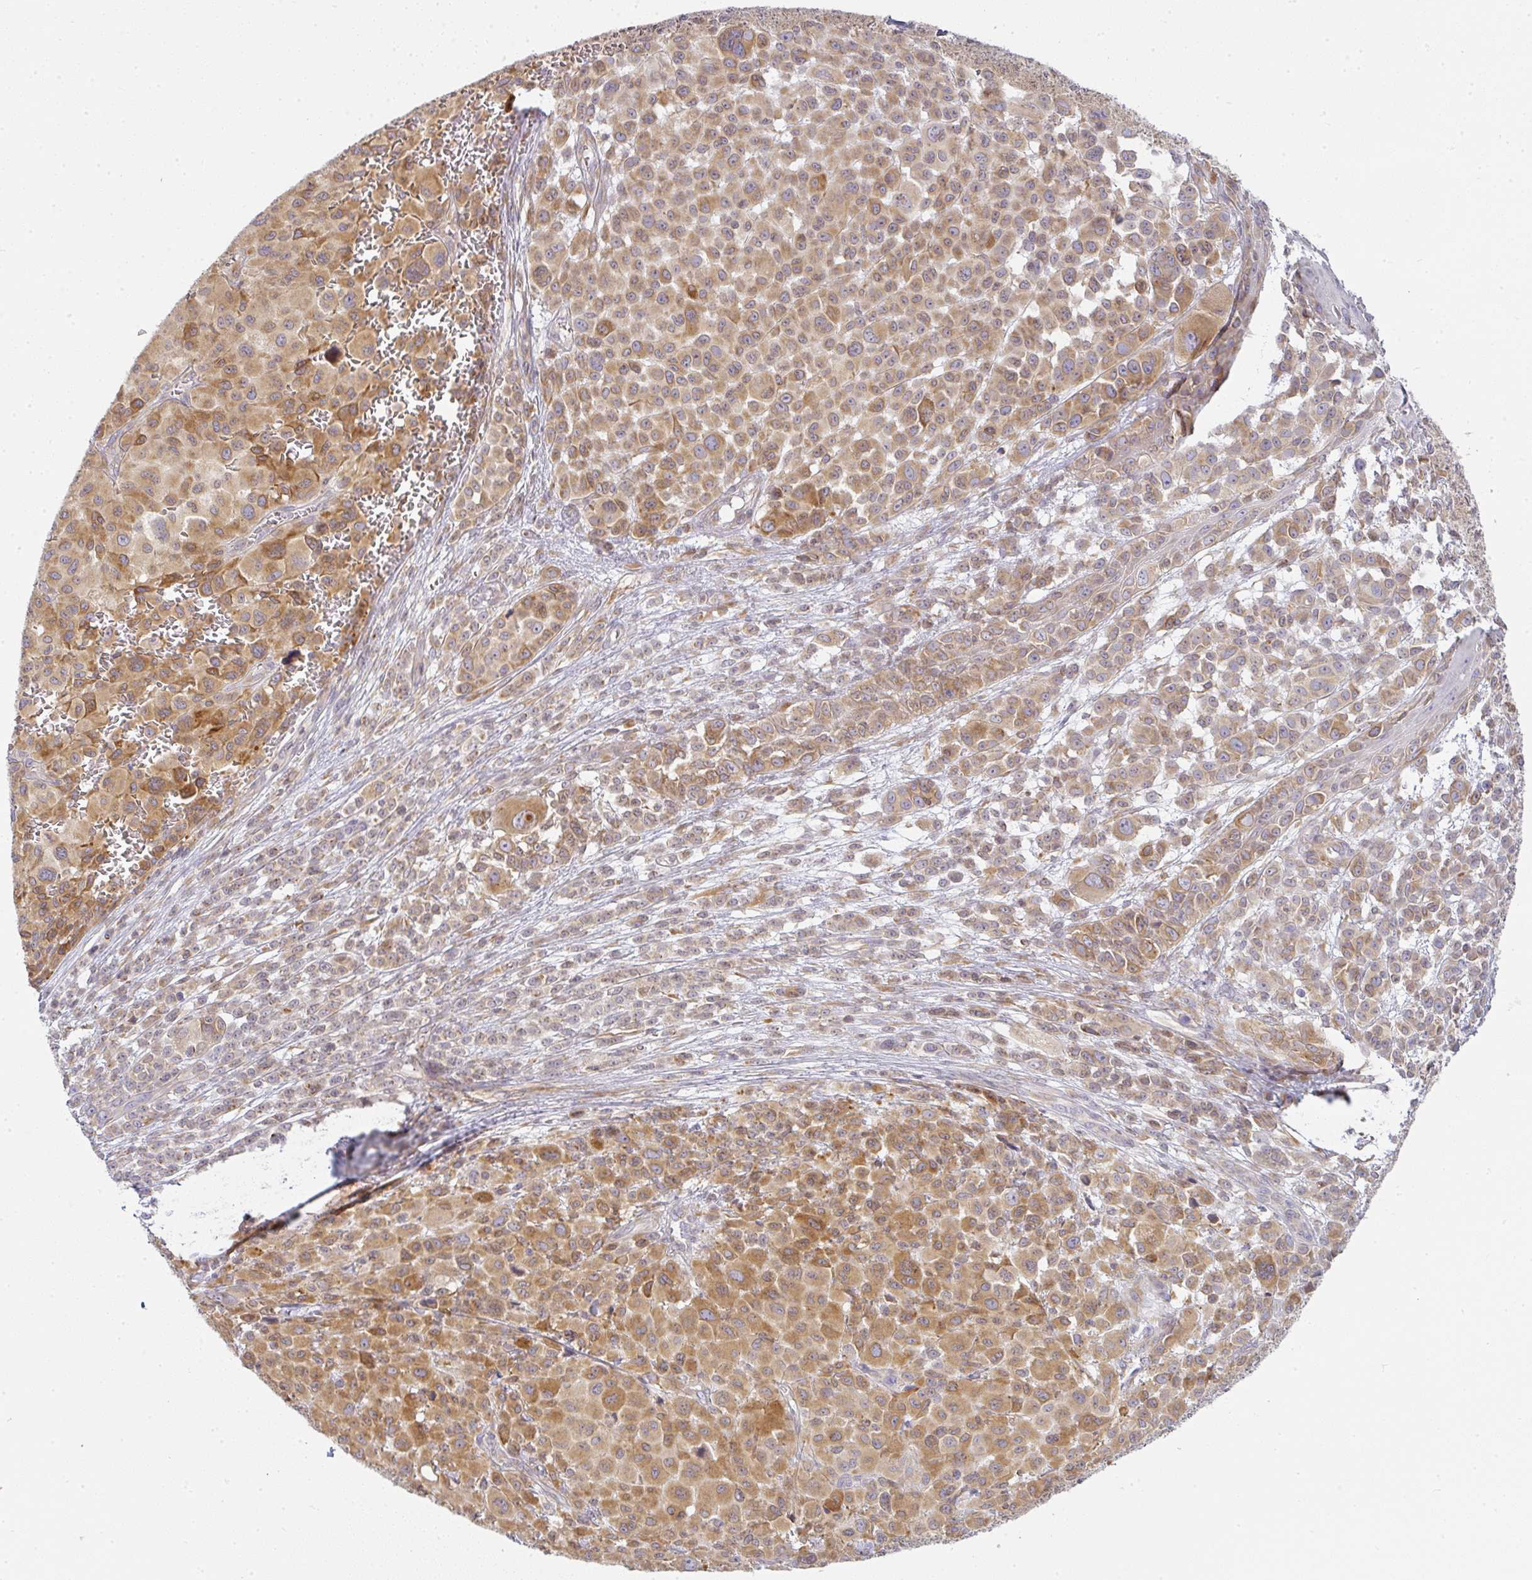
{"staining": {"intensity": "moderate", "quantity": ">75%", "location": "cytoplasmic/membranous"}, "tissue": "melanoma", "cell_type": "Tumor cells", "image_type": "cancer", "snomed": [{"axis": "morphology", "description": "Malignant melanoma, NOS"}, {"axis": "topography", "description": "Skin"}], "caption": "An IHC image of neoplastic tissue is shown. Protein staining in brown labels moderate cytoplasmic/membranous positivity in malignant melanoma within tumor cells.", "gene": "DERL2", "patient": {"sex": "female", "age": 74}}